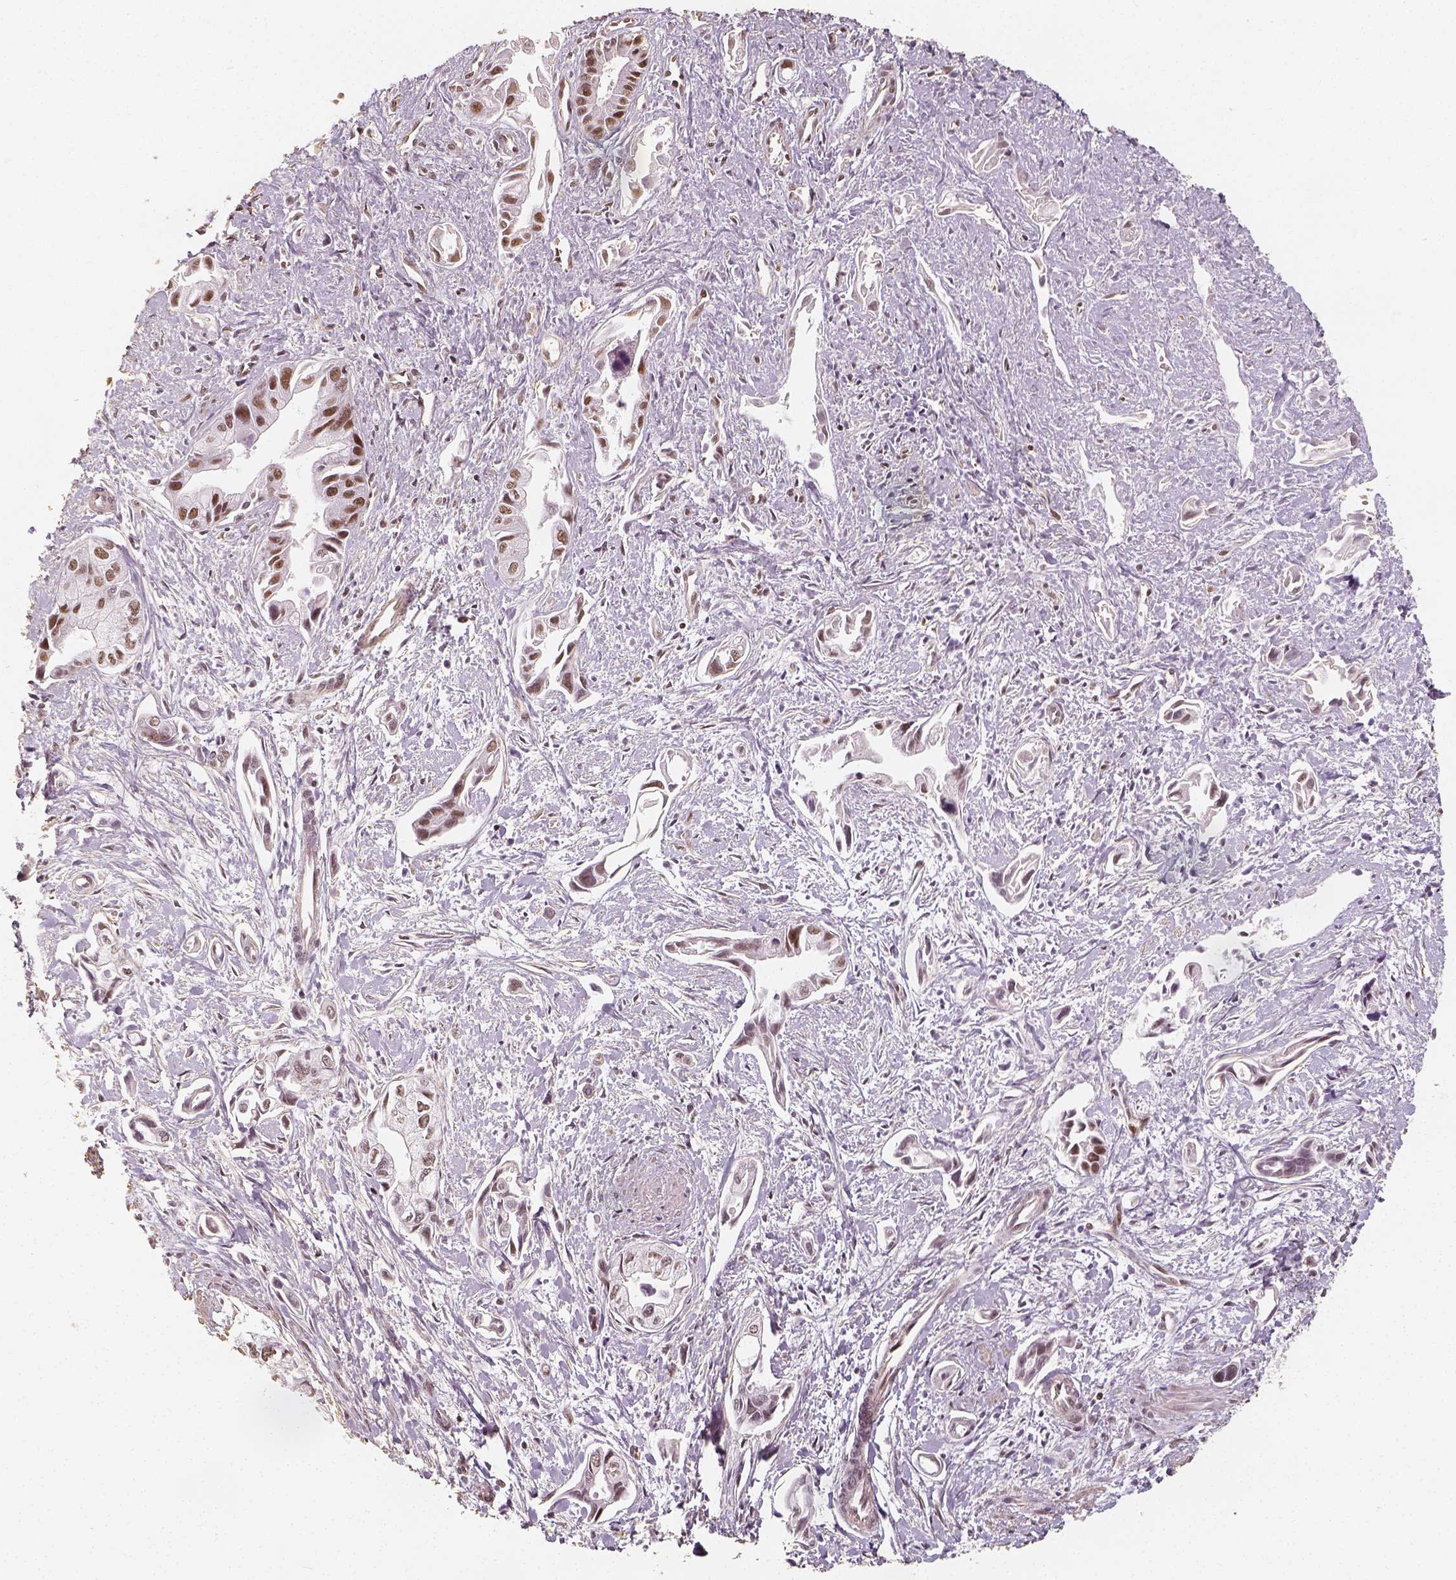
{"staining": {"intensity": "moderate", "quantity": ">75%", "location": "nuclear"}, "tissue": "pancreatic cancer", "cell_type": "Tumor cells", "image_type": "cancer", "snomed": [{"axis": "morphology", "description": "Adenocarcinoma, NOS"}, {"axis": "topography", "description": "Pancreas"}], "caption": "Brown immunohistochemical staining in human pancreatic cancer reveals moderate nuclear expression in approximately >75% of tumor cells.", "gene": "HDAC1", "patient": {"sex": "female", "age": 61}}